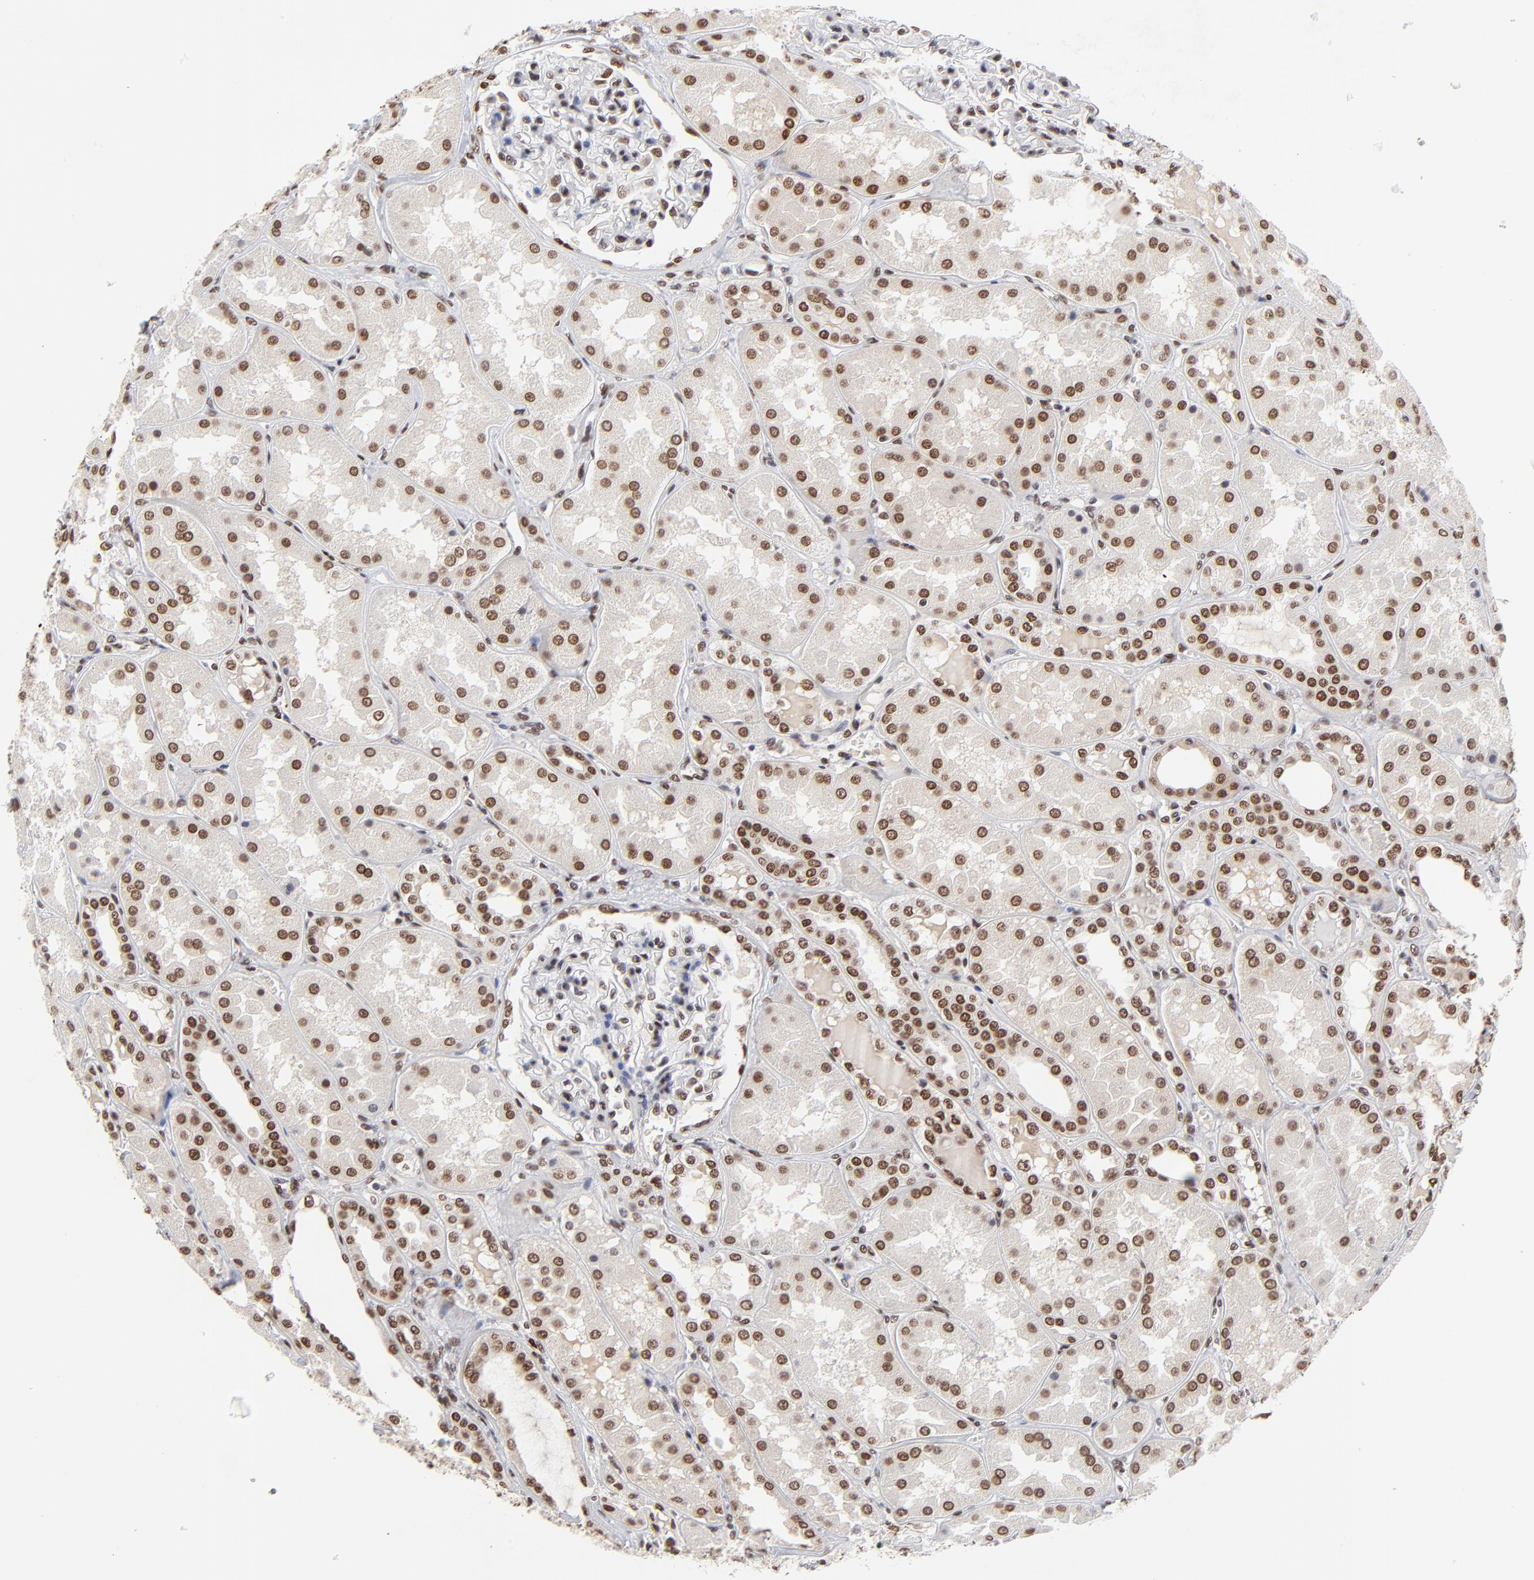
{"staining": {"intensity": "moderate", "quantity": "25%-75%", "location": "nuclear"}, "tissue": "kidney", "cell_type": "Cells in glomeruli", "image_type": "normal", "snomed": [{"axis": "morphology", "description": "Normal tissue, NOS"}, {"axis": "topography", "description": "Kidney"}], "caption": "This image demonstrates immunohistochemistry (IHC) staining of unremarkable human kidney, with medium moderate nuclear positivity in approximately 25%-75% of cells in glomeruli.", "gene": "ZMYM3", "patient": {"sex": "female", "age": 56}}